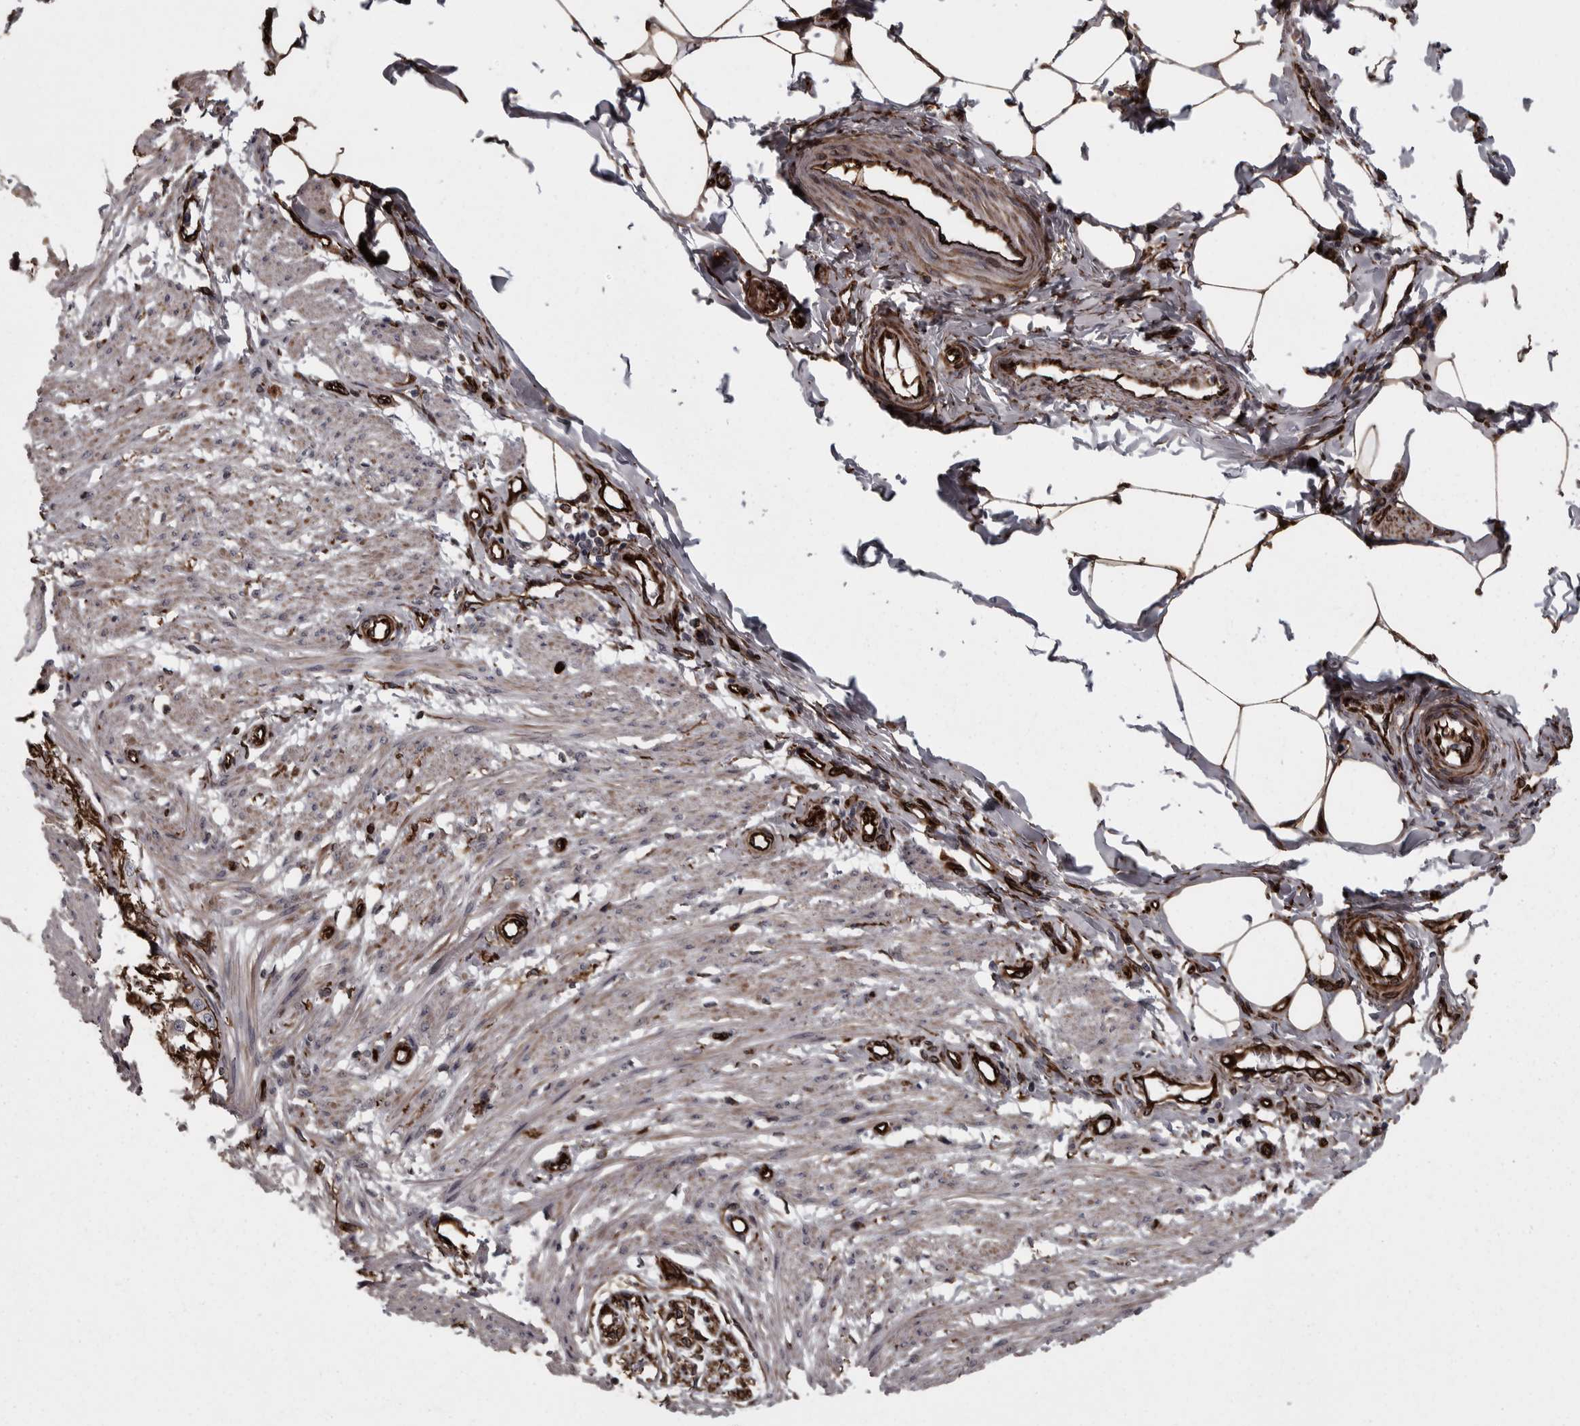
{"staining": {"intensity": "weak", "quantity": ">75%", "location": "cytoplasmic/membranous"}, "tissue": "smooth muscle", "cell_type": "Smooth muscle cells", "image_type": "normal", "snomed": [{"axis": "morphology", "description": "Normal tissue, NOS"}, {"axis": "morphology", "description": "Adenocarcinoma, NOS"}, {"axis": "topography", "description": "Smooth muscle"}, {"axis": "topography", "description": "Colon"}], "caption": "Smooth muscle cells demonstrate weak cytoplasmic/membranous expression in approximately >75% of cells in unremarkable smooth muscle. Ihc stains the protein of interest in brown and the nuclei are stained blue.", "gene": "FAAP100", "patient": {"sex": "male", "age": 14}}